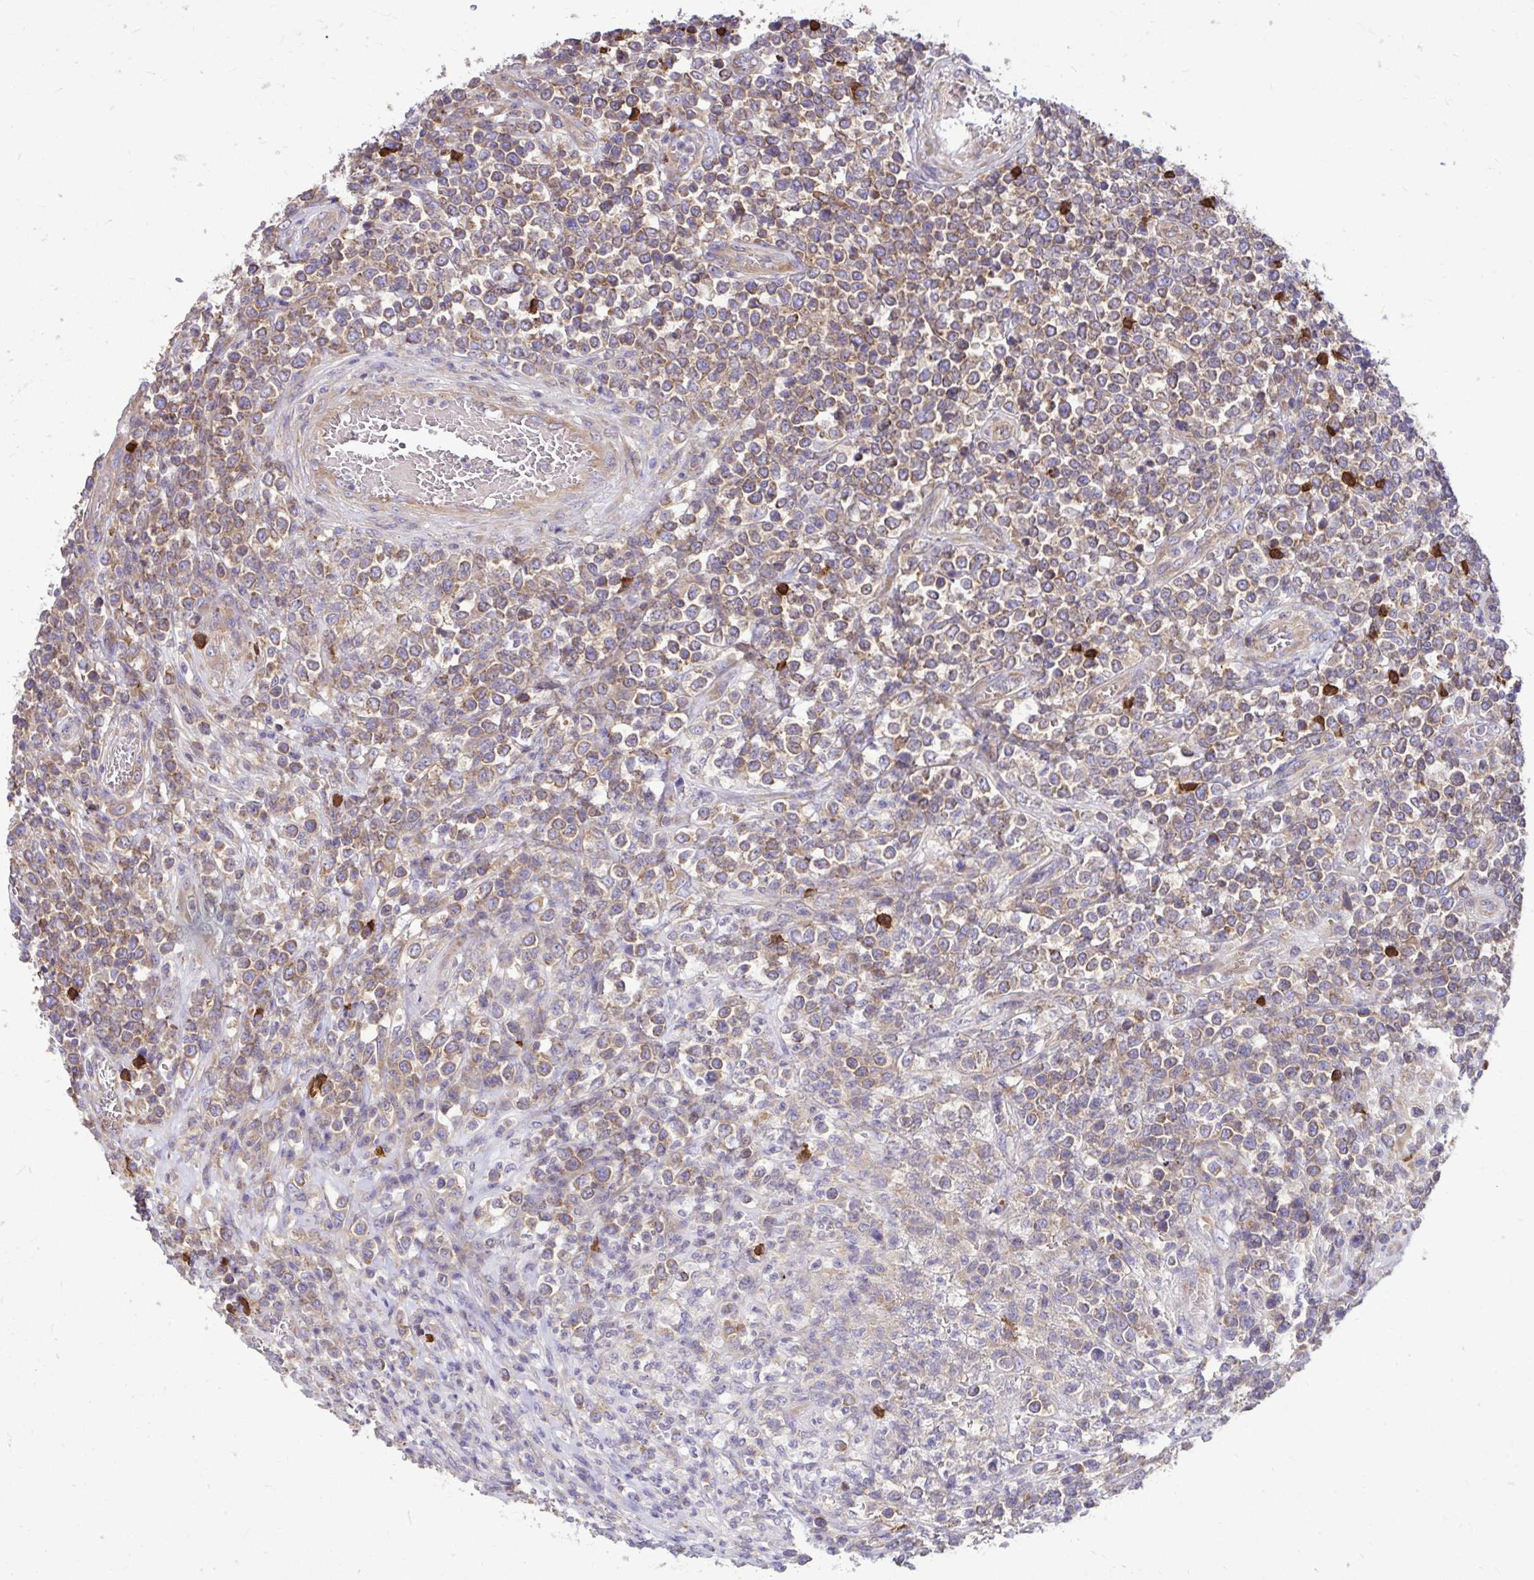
{"staining": {"intensity": "weak", "quantity": "25%-75%", "location": "cytoplasmic/membranous"}, "tissue": "lymphoma", "cell_type": "Tumor cells", "image_type": "cancer", "snomed": [{"axis": "morphology", "description": "Malignant lymphoma, non-Hodgkin's type, High grade"}, {"axis": "topography", "description": "Soft tissue"}], "caption": "Lymphoma stained with a brown dye reveals weak cytoplasmic/membranous positive staining in about 25%-75% of tumor cells.", "gene": "FMR1", "patient": {"sex": "female", "age": 56}}